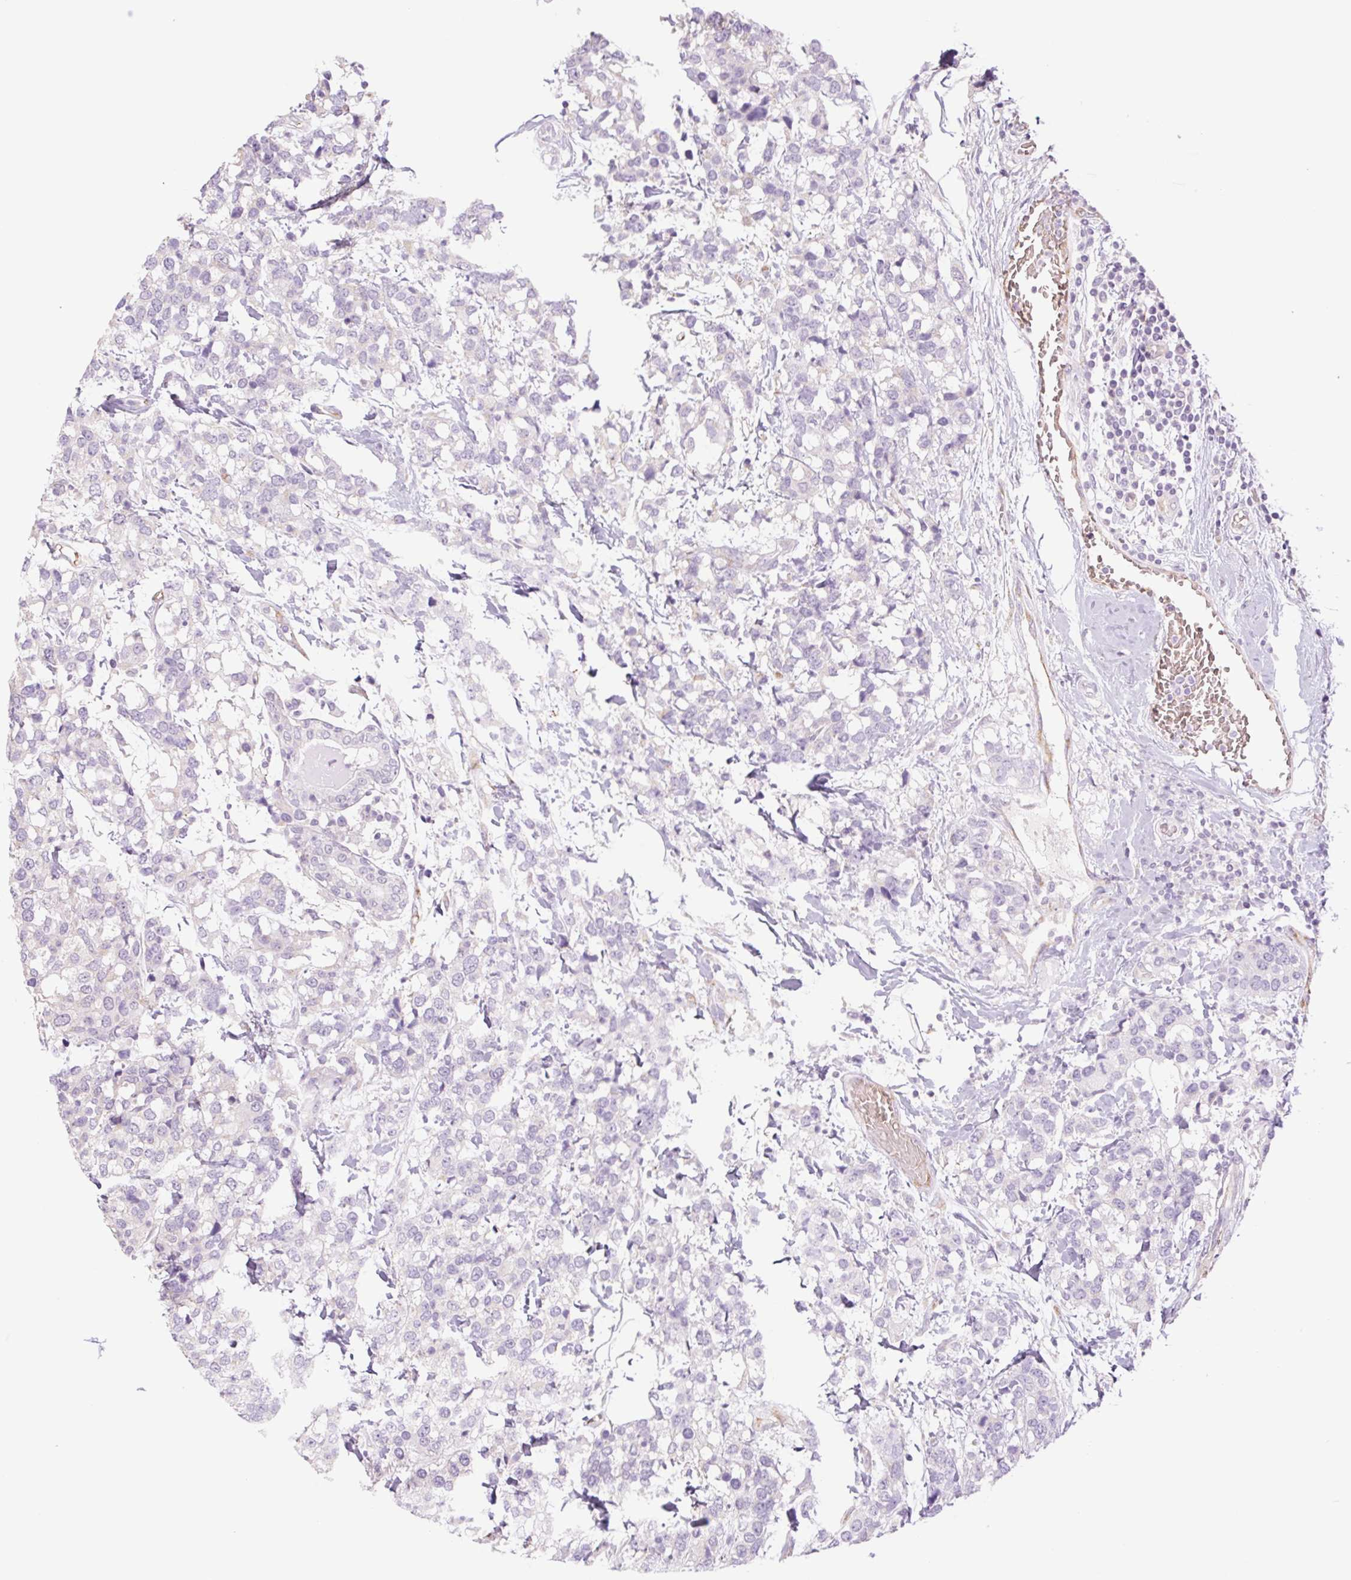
{"staining": {"intensity": "negative", "quantity": "none", "location": "none"}, "tissue": "breast cancer", "cell_type": "Tumor cells", "image_type": "cancer", "snomed": [{"axis": "morphology", "description": "Lobular carcinoma"}, {"axis": "topography", "description": "Breast"}], "caption": "Immunohistochemical staining of human lobular carcinoma (breast) demonstrates no significant staining in tumor cells. (DAB (3,3'-diaminobenzidine) immunohistochemistry with hematoxylin counter stain).", "gene": "IGFL3", "patient": {"sex": "female", "age": 59}}